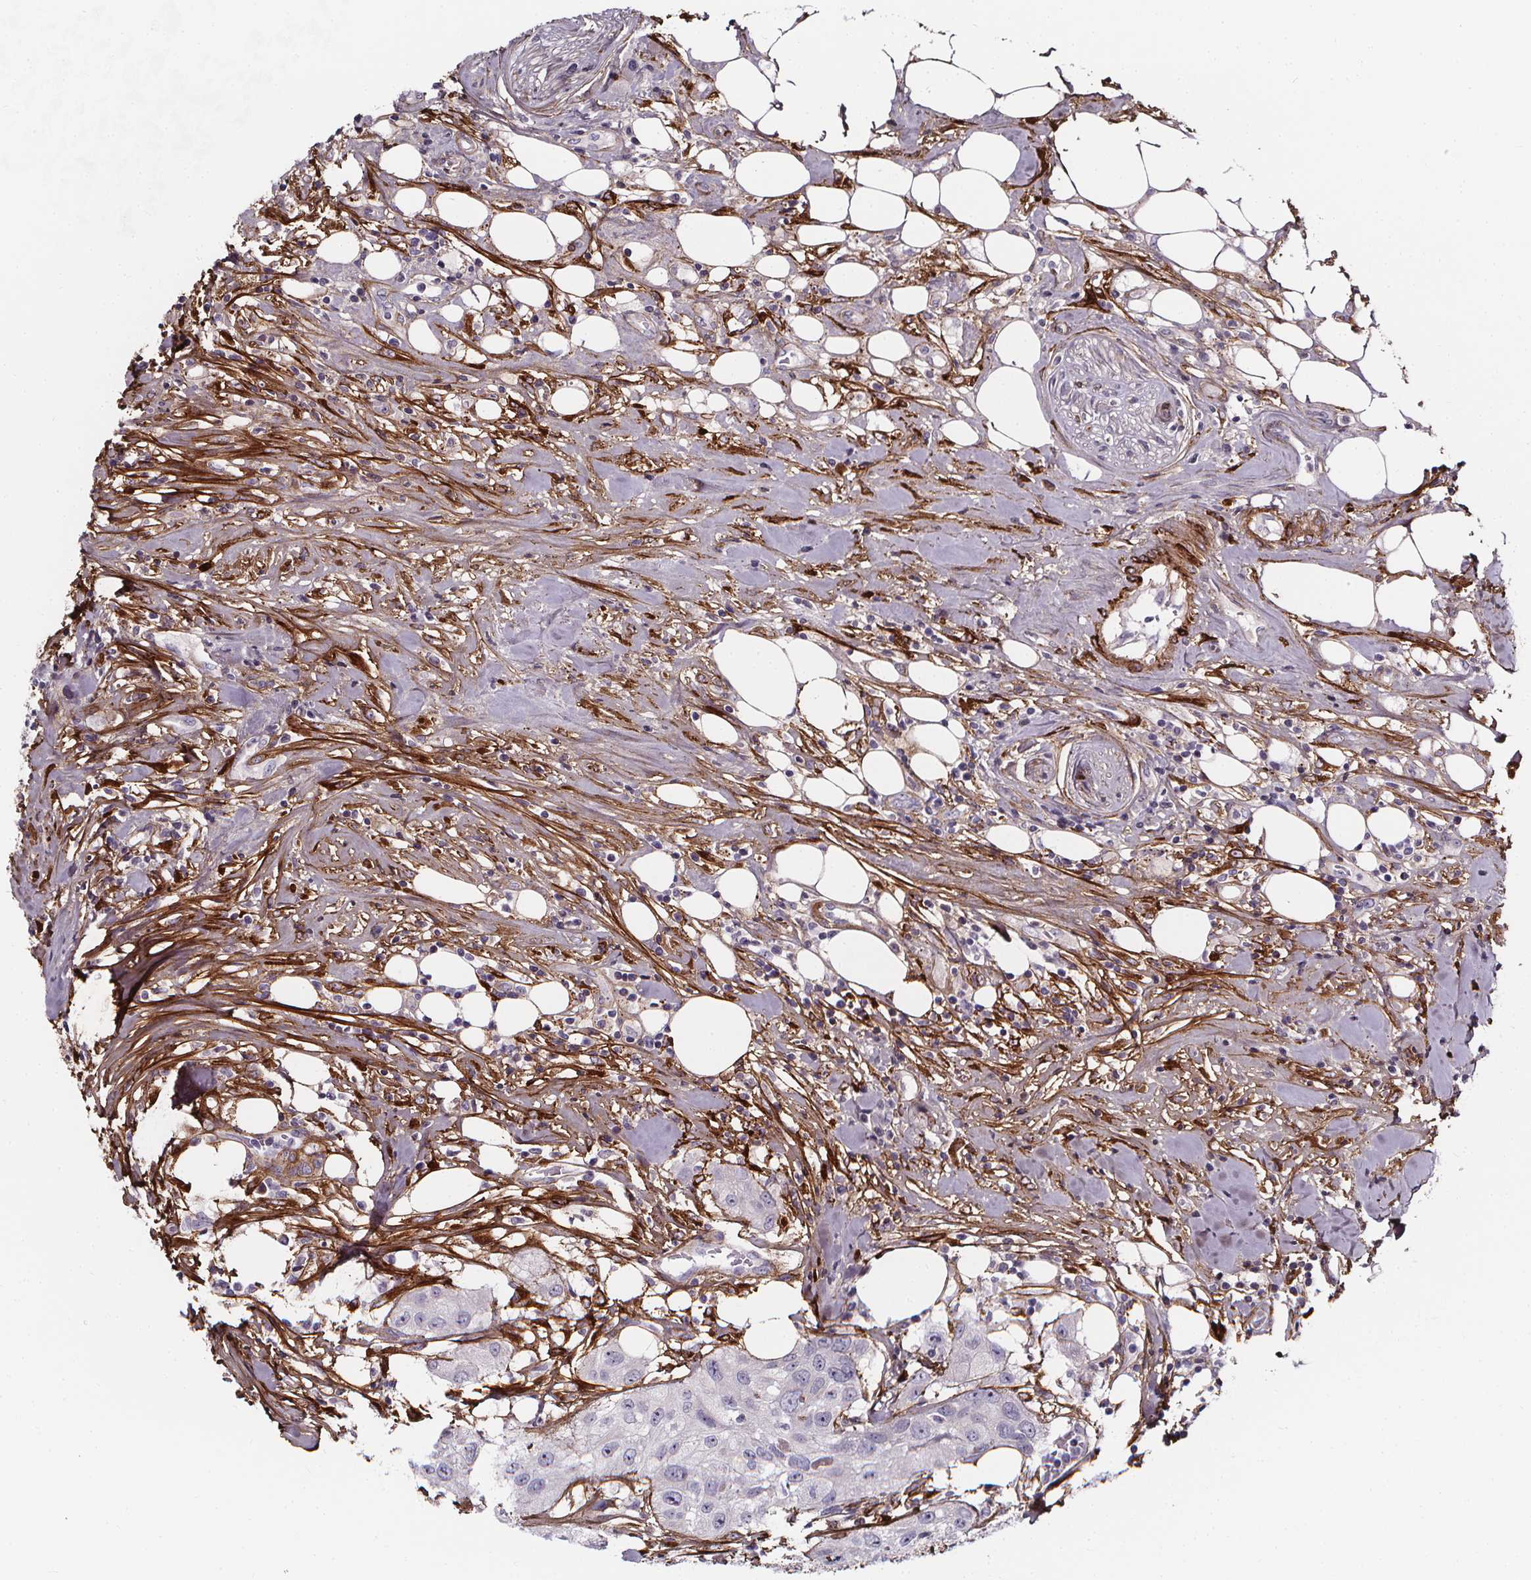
{"staining": {"intensity": "negative", "quantity": "none", "location": "none"}, "tissue": "urothelial cancer", "cell_type": "Tumor cells", "image_type": "cancer", "snomed": [{"axis": "morphology", "description": "Urothelial carcinoma, High grade"}, {"axis": "topography", "description": "Urinary bladder"}], "caption": "Immunohistochemistry (IHC) image of urothelial cancer stained for a protein (brown), which demonstrates no expression in tumor cells.", "gene": "AEBP1", "patient": {"sex": "male", "age": 79}}